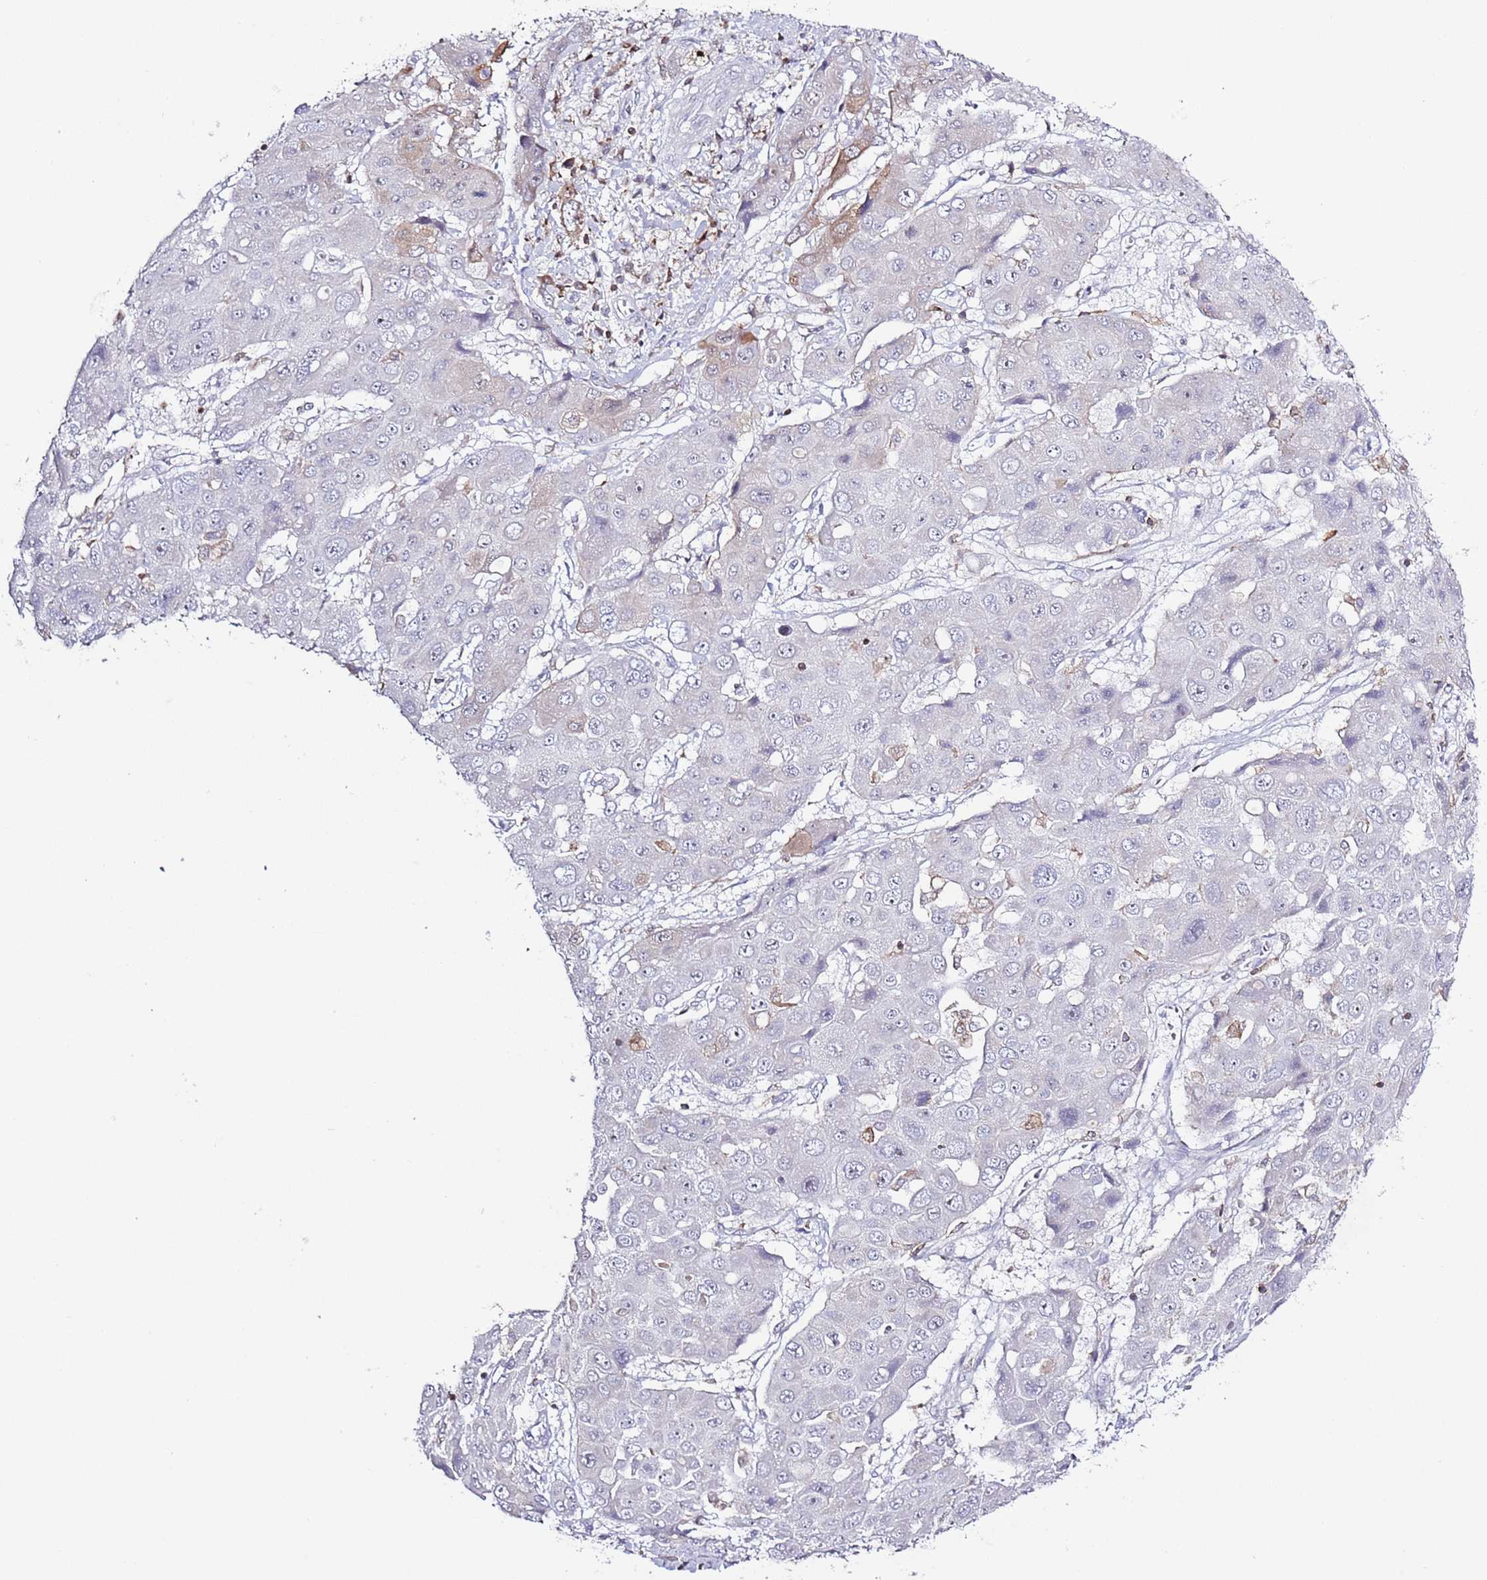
{"staining": {"intensity": "moderate", "quantity": "<25%", "location": "cytoplasmic/membranous"}, "tissue": "liver cancer", "cell_type": "Tumor cells", "image_type": "cancer", "snomed": [{"axis": "morphology", "description": "Cholangiocarcinoma"}, {"axis": "topography", "description": "Liver"}], "caption": "Protein expression analysis of human cholangiocarcinoma (liver) reveals moderate cytoplasmic/membranous positivity in approximately <25% of tumor cells. (DAB IHC, brown staining for protein, blue staining for nuclei).", "gene": "LPXN", "patient": {"sex": "male", "age": 67}}